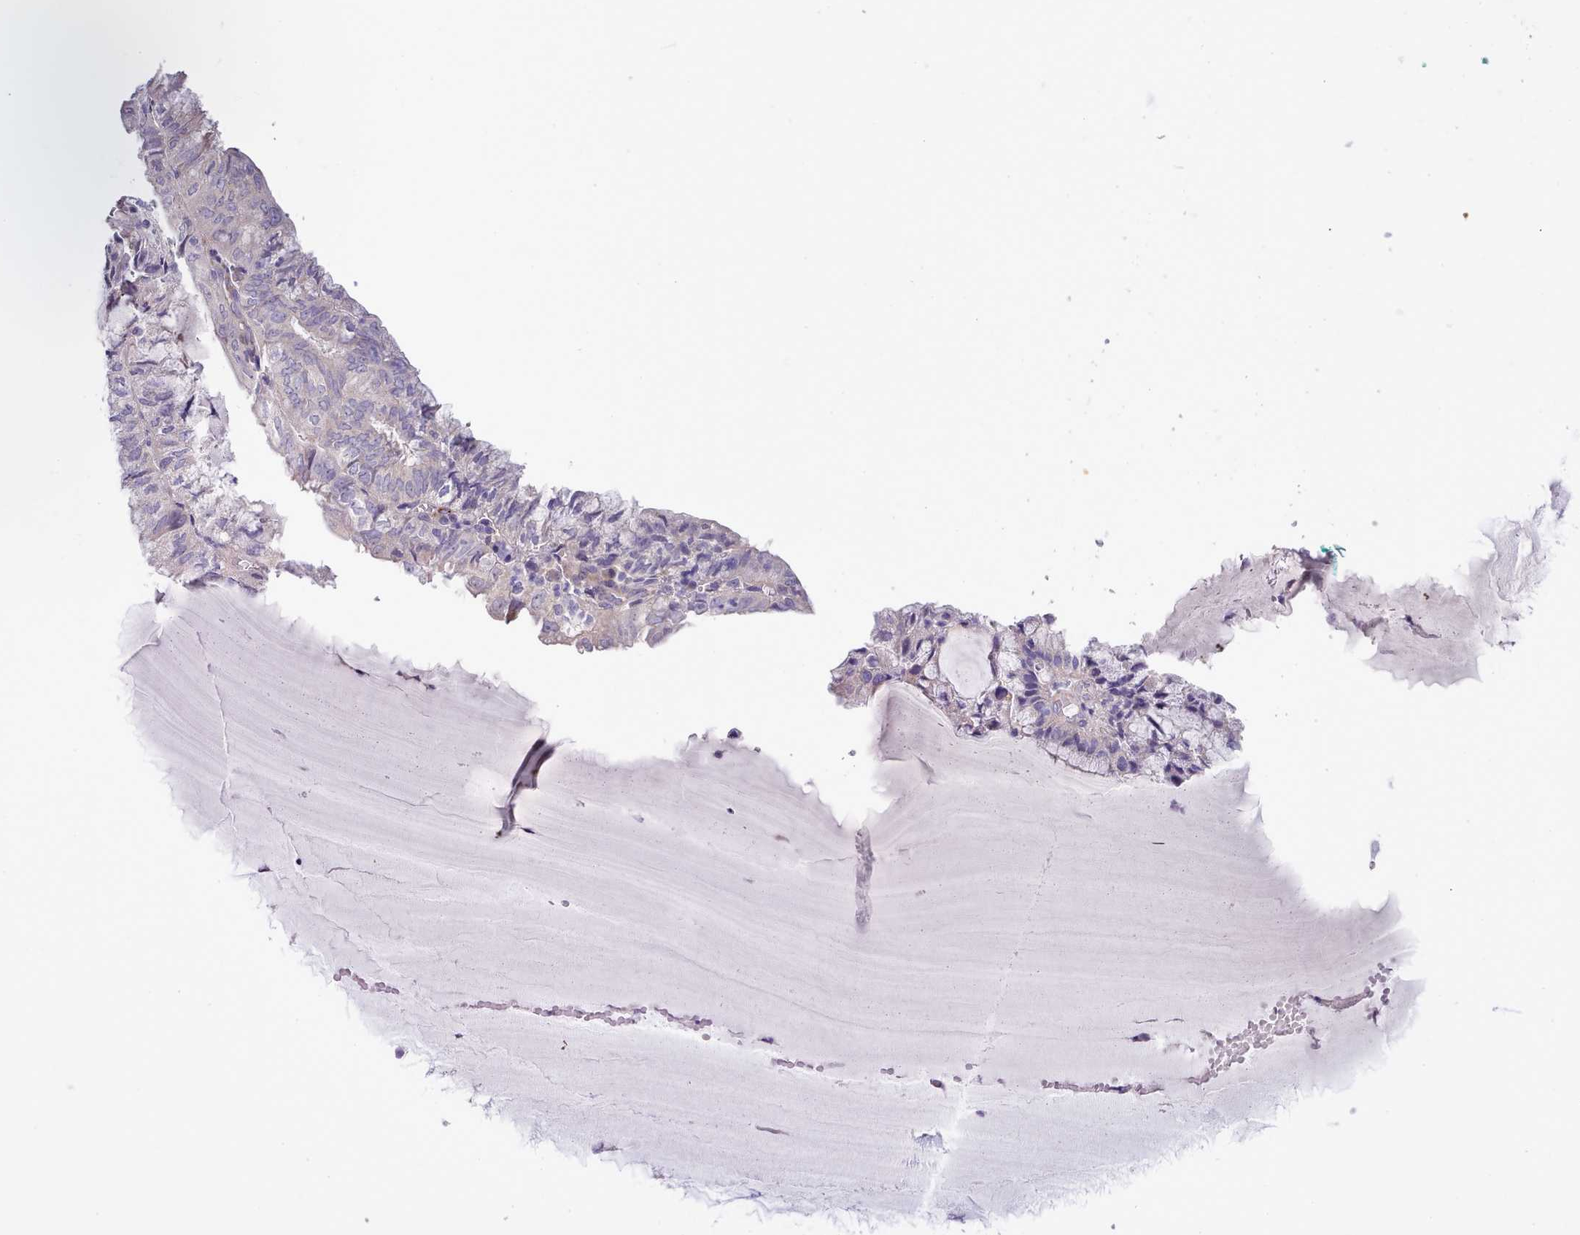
{"staining": {"intensity": "negative", "quantity": "none", "location": "none"}, "tissue": "endometrial cancer", "cell_type": "Tumor cells", "image_type": "cancer", "snomed": [{"axis": "morphology", "description": "Adenocarcinoma, NOS"}, {"axis": "topography", "description": "Endometrium"}], "caption": "Immunohistochemistry (IHC) histopathology image of human endometrial adenocarcinoma stained for a protein (brown), which shows no positivity in tumor cells. (DAB (3,3'-diaminobenzidine) immunohistochemistry (IHC) visualized using brightfield microscopy, high magnification).", "gene": "SETX", "patient": {"sex": "female", "age": 81}}